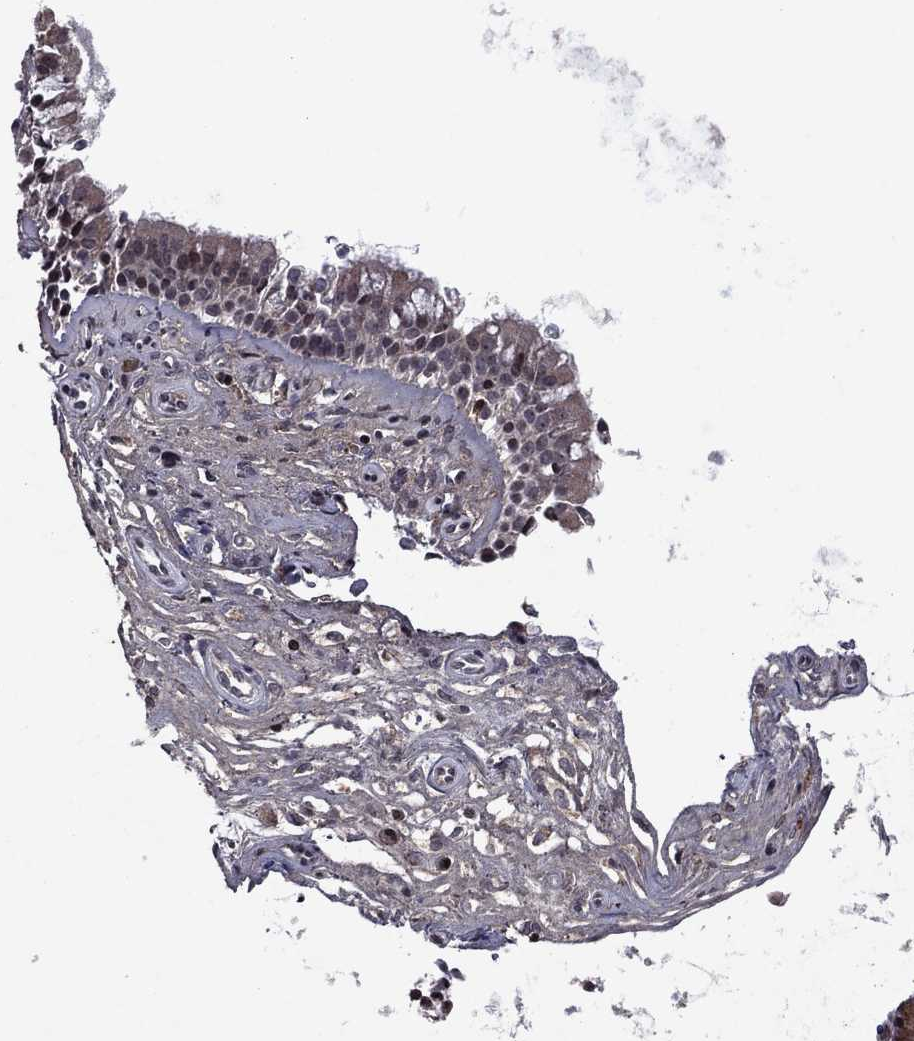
{"staining": {"intensity": "moderate", "quantity": "25%-75%", "location": "cytoplasmic/membranous"}, "tissue": "nasopharynx", "cell_type": "Respiratory epithelial cells", "image_type": "normal", "snomed": [{"axis": "morphology", "description": "Normal tissue, NOS"}, {"axis": "topography", "description": "Nasopharynx"}], "caption": "Immunohistochemical staining of normal human nasopharynx reveals moderate cytoplasmic/membranous protein expression in approximately 25%-75% of respiratory epithelial cells.", "gene": "SORBS1", "patient": {"sex": "female", "age": 47}}